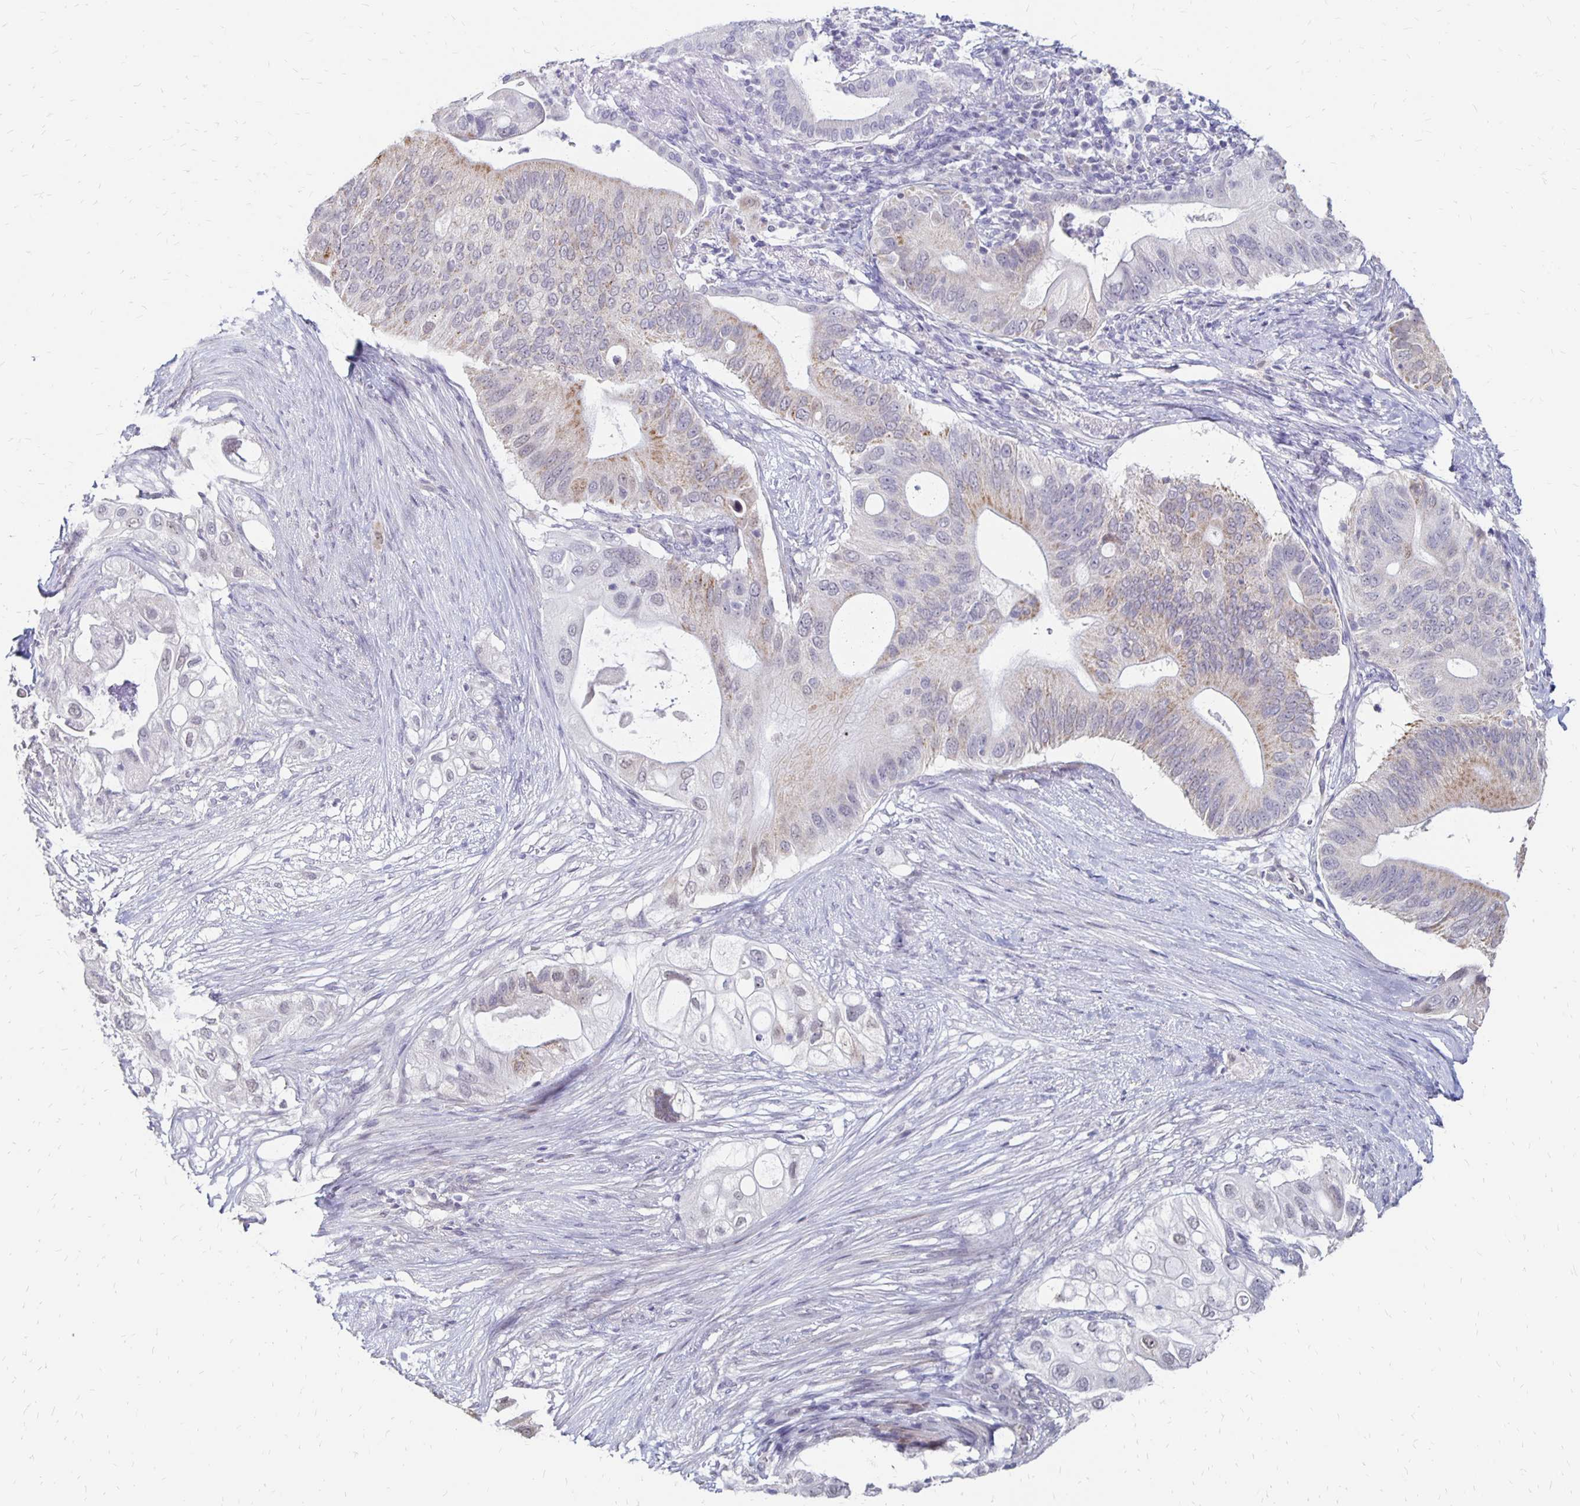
{"staining": {"intensity": "moderate", "quantity": "<25%", "location": "cytoplasmic/membranous,nuclear"}, "tissue": "pancreatic cancer", "cell_type": "Tumor cells", "image_type": "cancer", "snomed": [{"axis": "morphology", "description": "Adenocarcinoma, NOS"}, {"axis": "topography", "description": "Pancreas"}], "caption": "DAB (3,3'-diaminobenzidine) immunohistochemical staining of human pancreatic cancer shows moderate cytoplasmic/membranous and nuclear protein staining in approximately <25% of tumor cells. Ihc stains the protein of interest in brown and the nuclei are stained blue.", "gene": "ATOSB", "patient": {"sex": "female", "age": 72}}